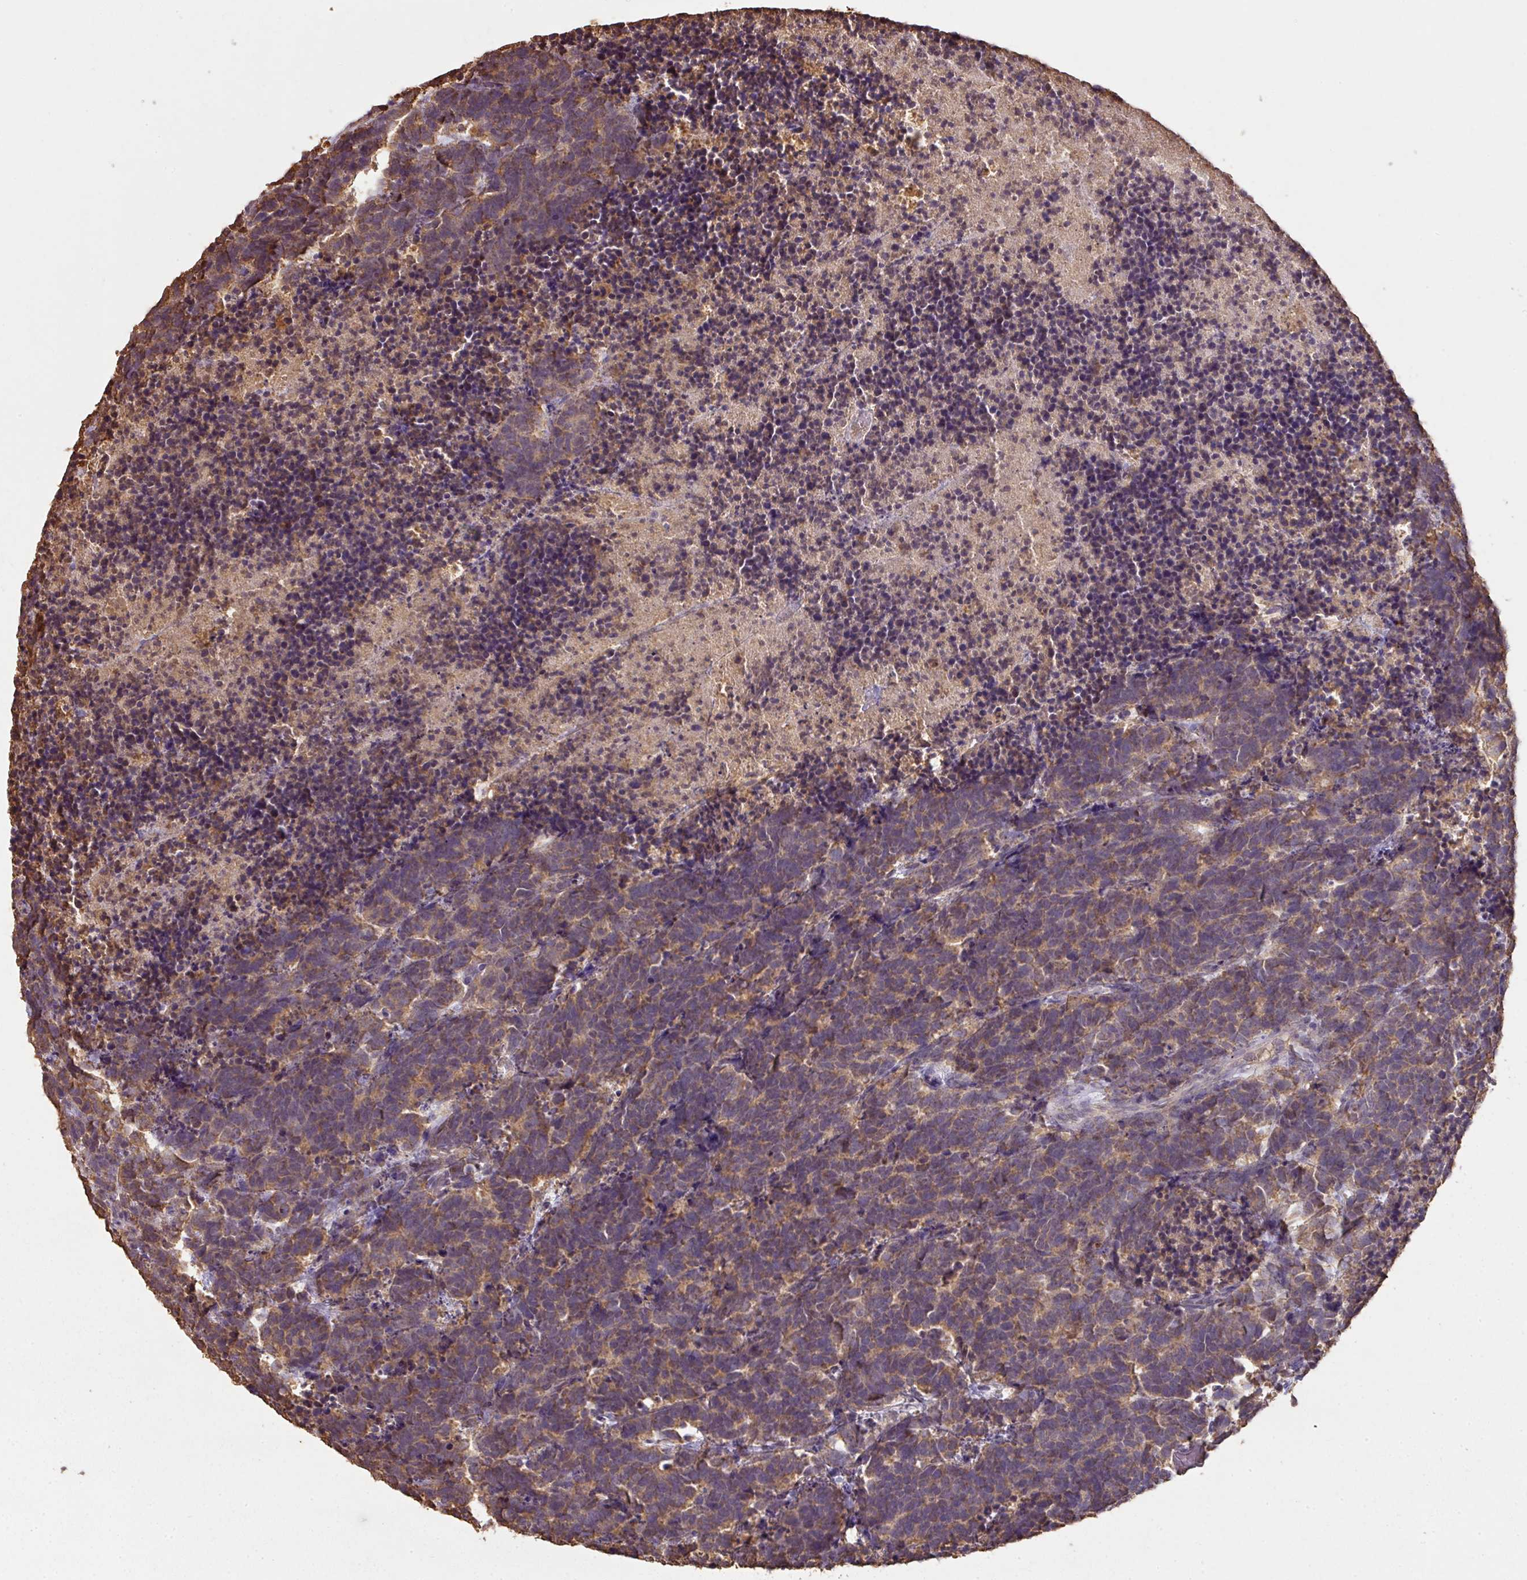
{"staining": {"intensity": "weak", "quantity": ">75%", "location": "cytoplasmic/membranous"}, "tissue": "carcinoid", "cell_type": "Tumor cells", "image_type": "cancer", "snomed": [{"axis": "morphology", "description": "Carcinoma, NOS"}, {"axis": "morphology", "description": "Carcinoid, malignant, NOS"}, {"axis": "topography", "description": "Urinary bladder"}], "caption": "Carcinoid (malignant) was stained to show a protein in brown. There is low levels of weak cytoplasmic/membranous positivity in approximately >75% of tumor cells.", "gene": "ATAT1", "patient": {"sex": "male", "age": 57}}